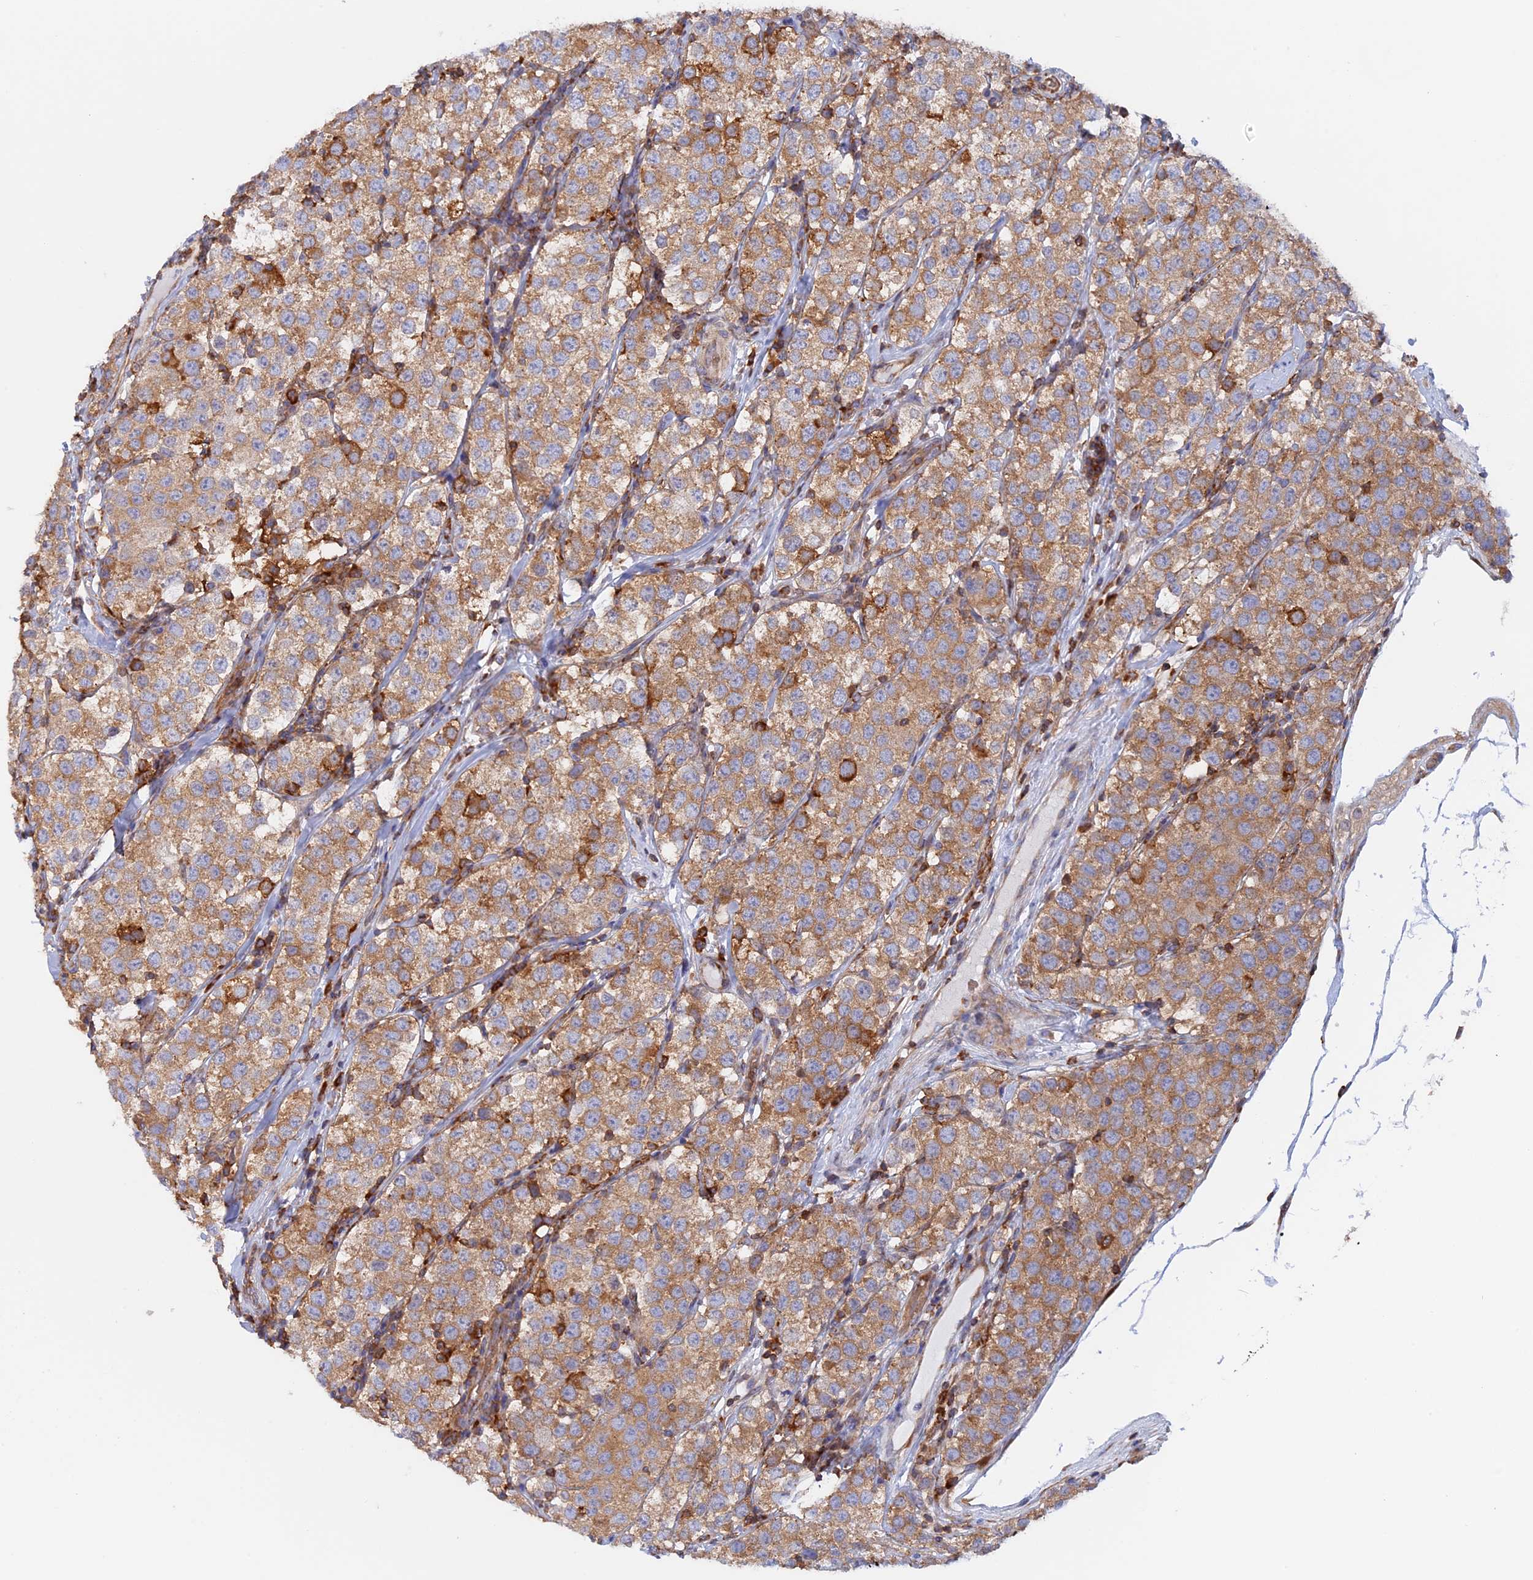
{"staining": {"intensity": "moderate", "quantity": ">75%", "location": "cytoplasmic/membranous"}, "tissue": "testis cancer", "cell_type": "Tumor cells", "image_type": "cancer", "snomed": [{"axis": "morphology", "description": "Seminoma, NOS"}, {"axis": "topography", "description": "Testis"}], "caption": "This is an image of immunohistochemistry staining of testis cancer (seminoma), which shows moderate positivity in the cytoplasmic/membranous of tumor cells.", "gene": "GMIP", "patient": {"sex": "male", "age": 34}}